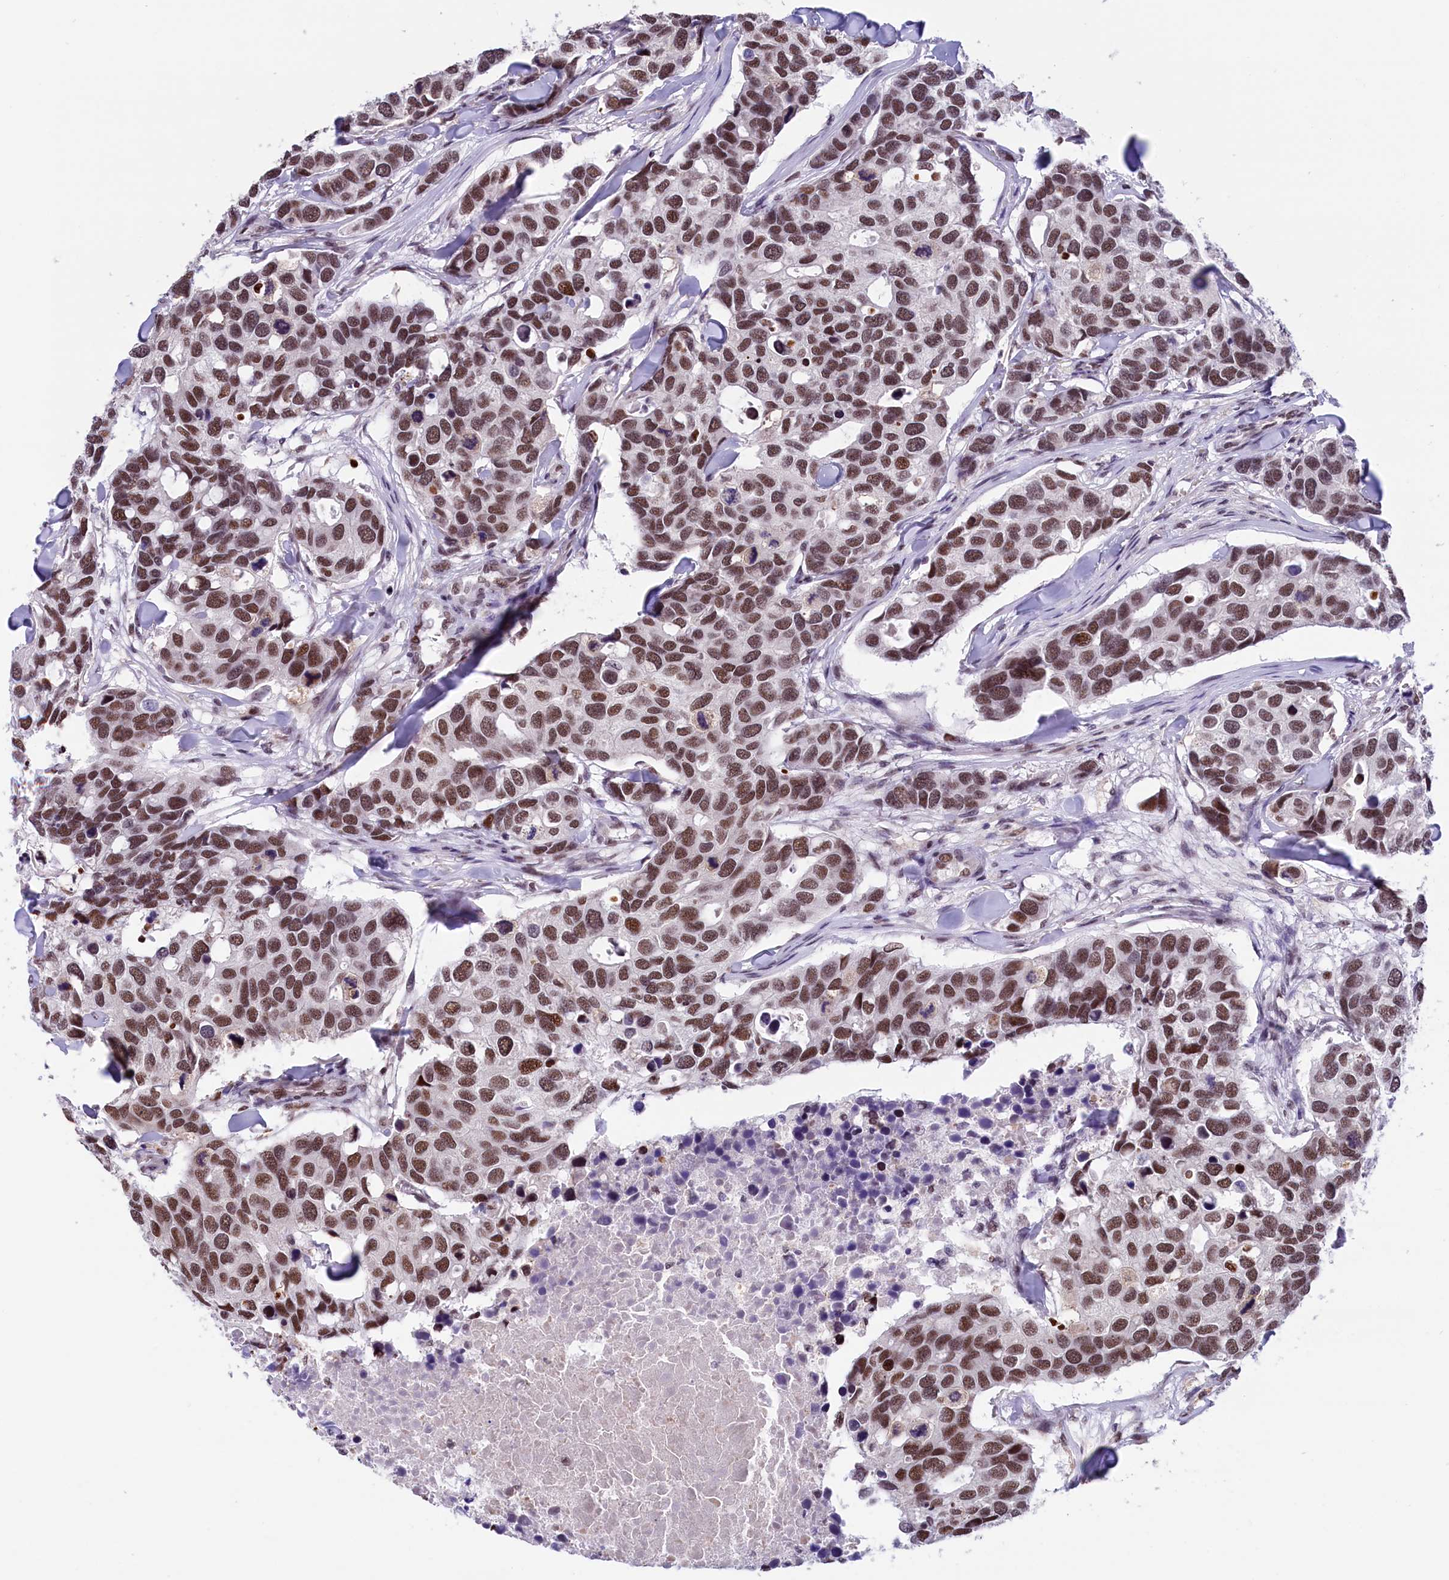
{"staining": {"intensity": "strong", "quantity": ">75%", "location": "nuclear"}, "tissue": "breast cancer", "cell_type": "Tumor cells", "image_type": "cancer", "snomed": [{"axis": "morphology", "description": "Duct carcinoma"}, {"axis": "topography", "description": "Breast"}], "caption": "Immunohistochemistry (IHC) staining of breast cancer (invasive ductal carcinoma), which demonstrates high levels of strong nuclear expression in approximately >75% of tumor cells indicating strong nuclear protein positivity. The staining was performed using DAB (brown) for protein detection and nuclei were counterstained in hematoxylin (blue).", "gene": "CDYL2", "patient": {"sex": "female", "age": 83}}